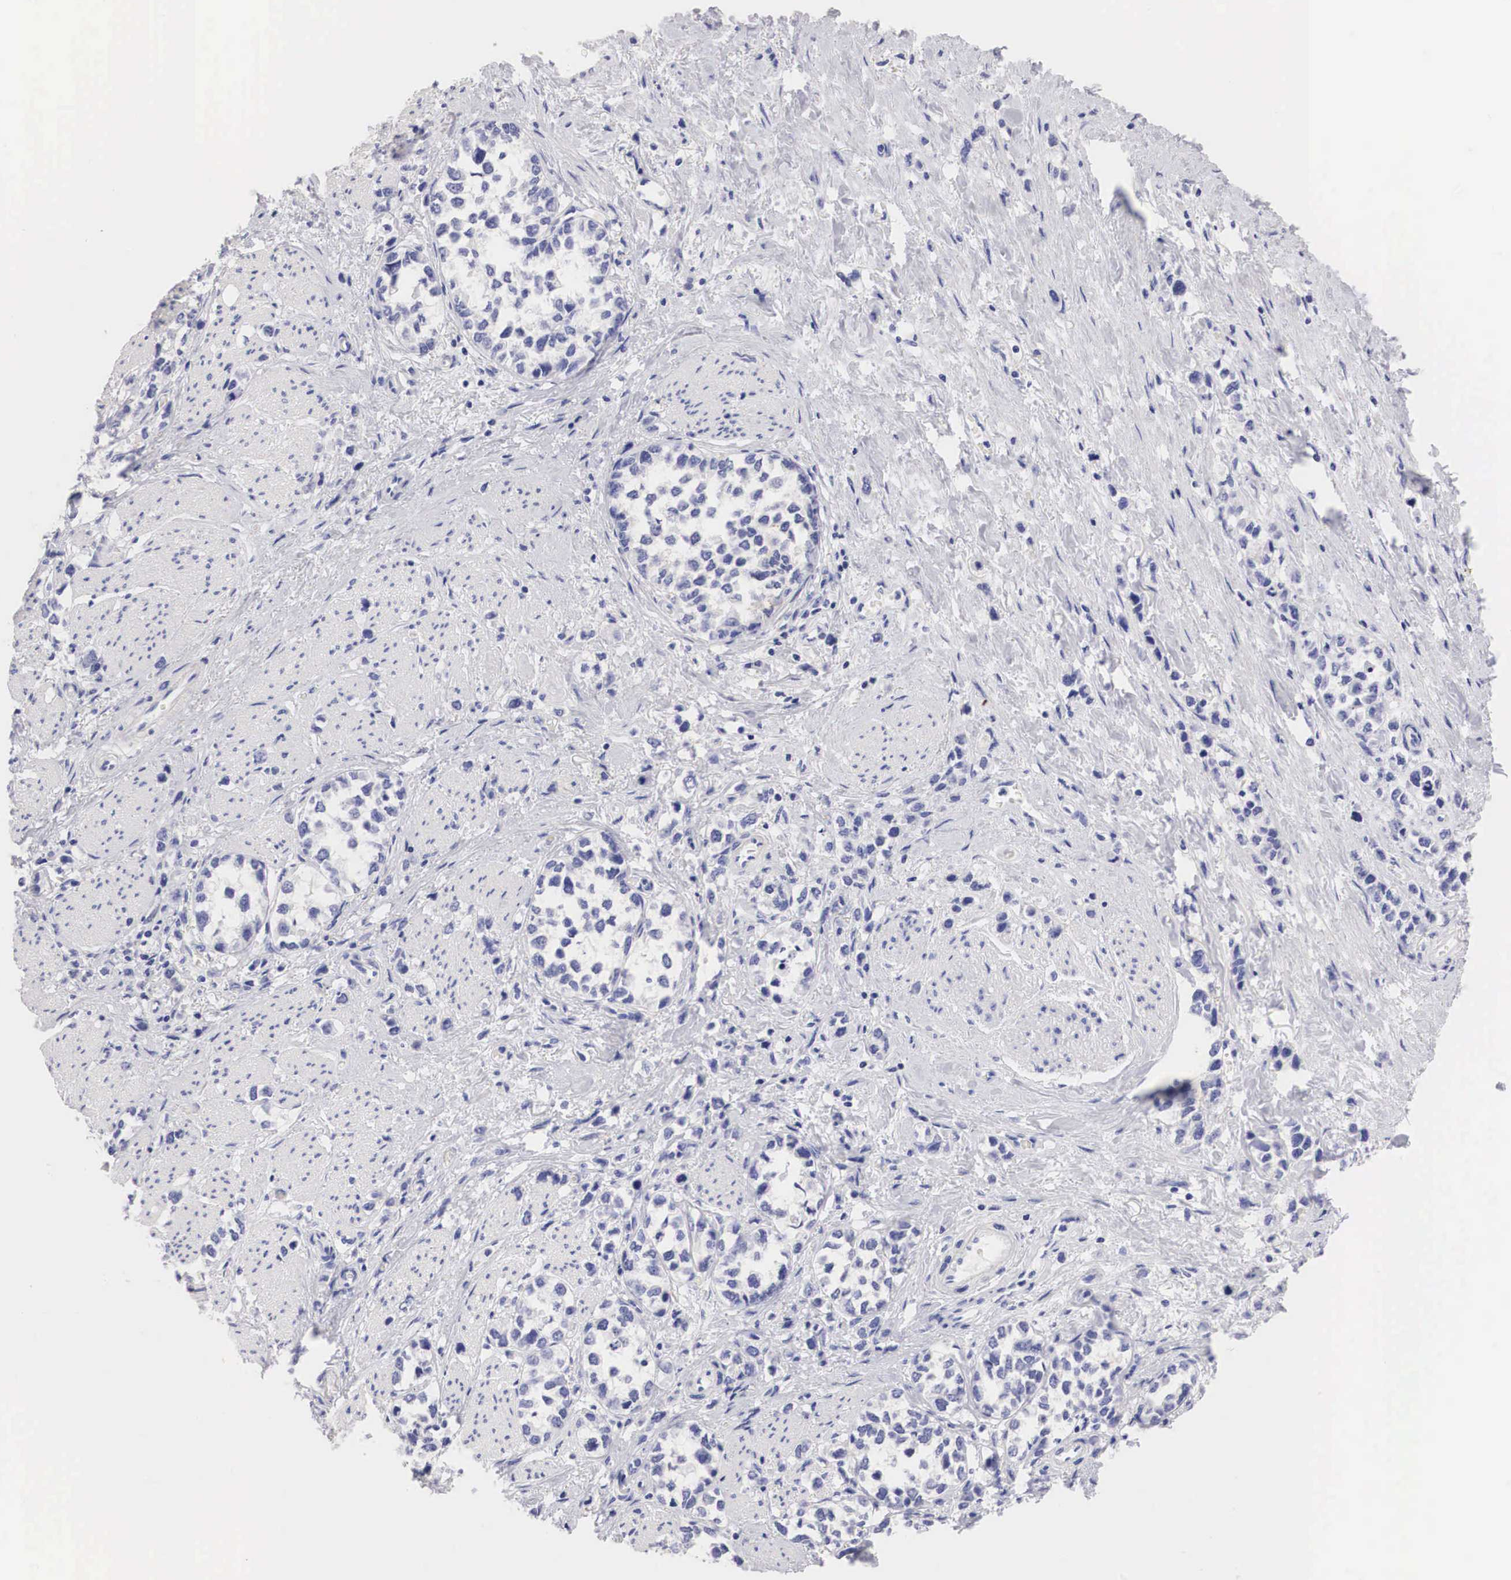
{"staining": {"intensity": "negative", "quantity": "none", "location": "none"}, "tissue": "stomach cancer", "cell_type": "Tumor cells", "image_type": "cancer", "snomed": [{"axis": "morphology", "description": "Adenocarcinoma, NOS"}, {"axis": "topography", "description": "Stomach, upper"}], "caption": "Stomach adenocarcinoma was stained to show a protein in brown. There is no significant expression in tumor cells.", "gene": "ERBB2", "patient": {"sex": "male", "age": 76}}